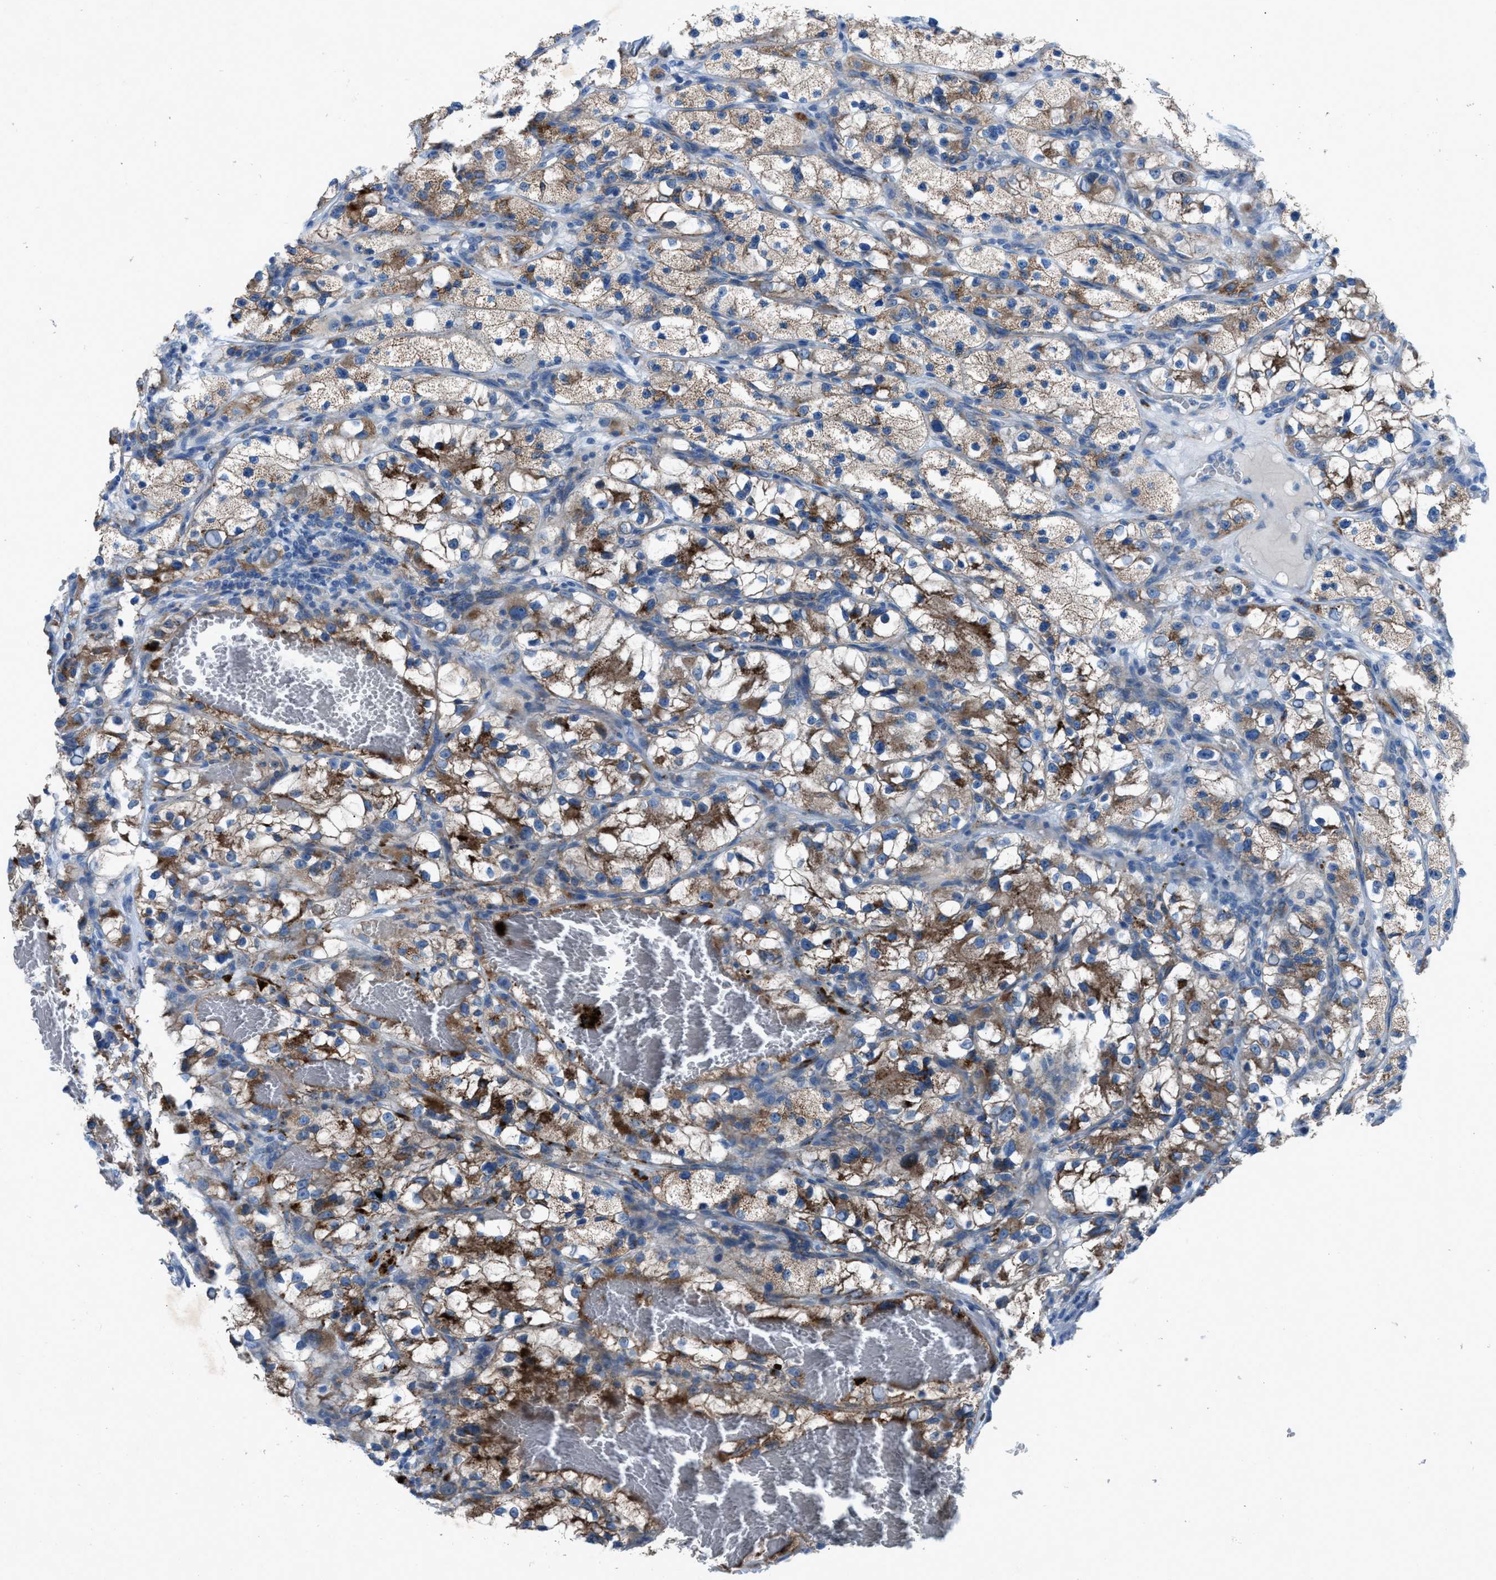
{"staining": {"intensity": "moderate", "quantity": ">75%", "location": "cytoplasmic/membranous"}, "tissue": "renal cancer", "cell_type": "Tumor cells", "image_type": "cancer", "snomed": [{"axis": "morphology", "description": "Adenocarcinoma, NOS"}, {"axis": "topography", "description": "Kidney"}], "caption": "Brown immunohistochemical staining in adenocarcinoma (renal) displays moderate cytoplasmic/membranous staining in about >75% of tumor cells. Using DAB (brown) and hematoxylin (blue) stains, captured at high magnification using brightfield microscopy.", "gene": "CD1B", "patient": {"sex": "female", "age": 57}}